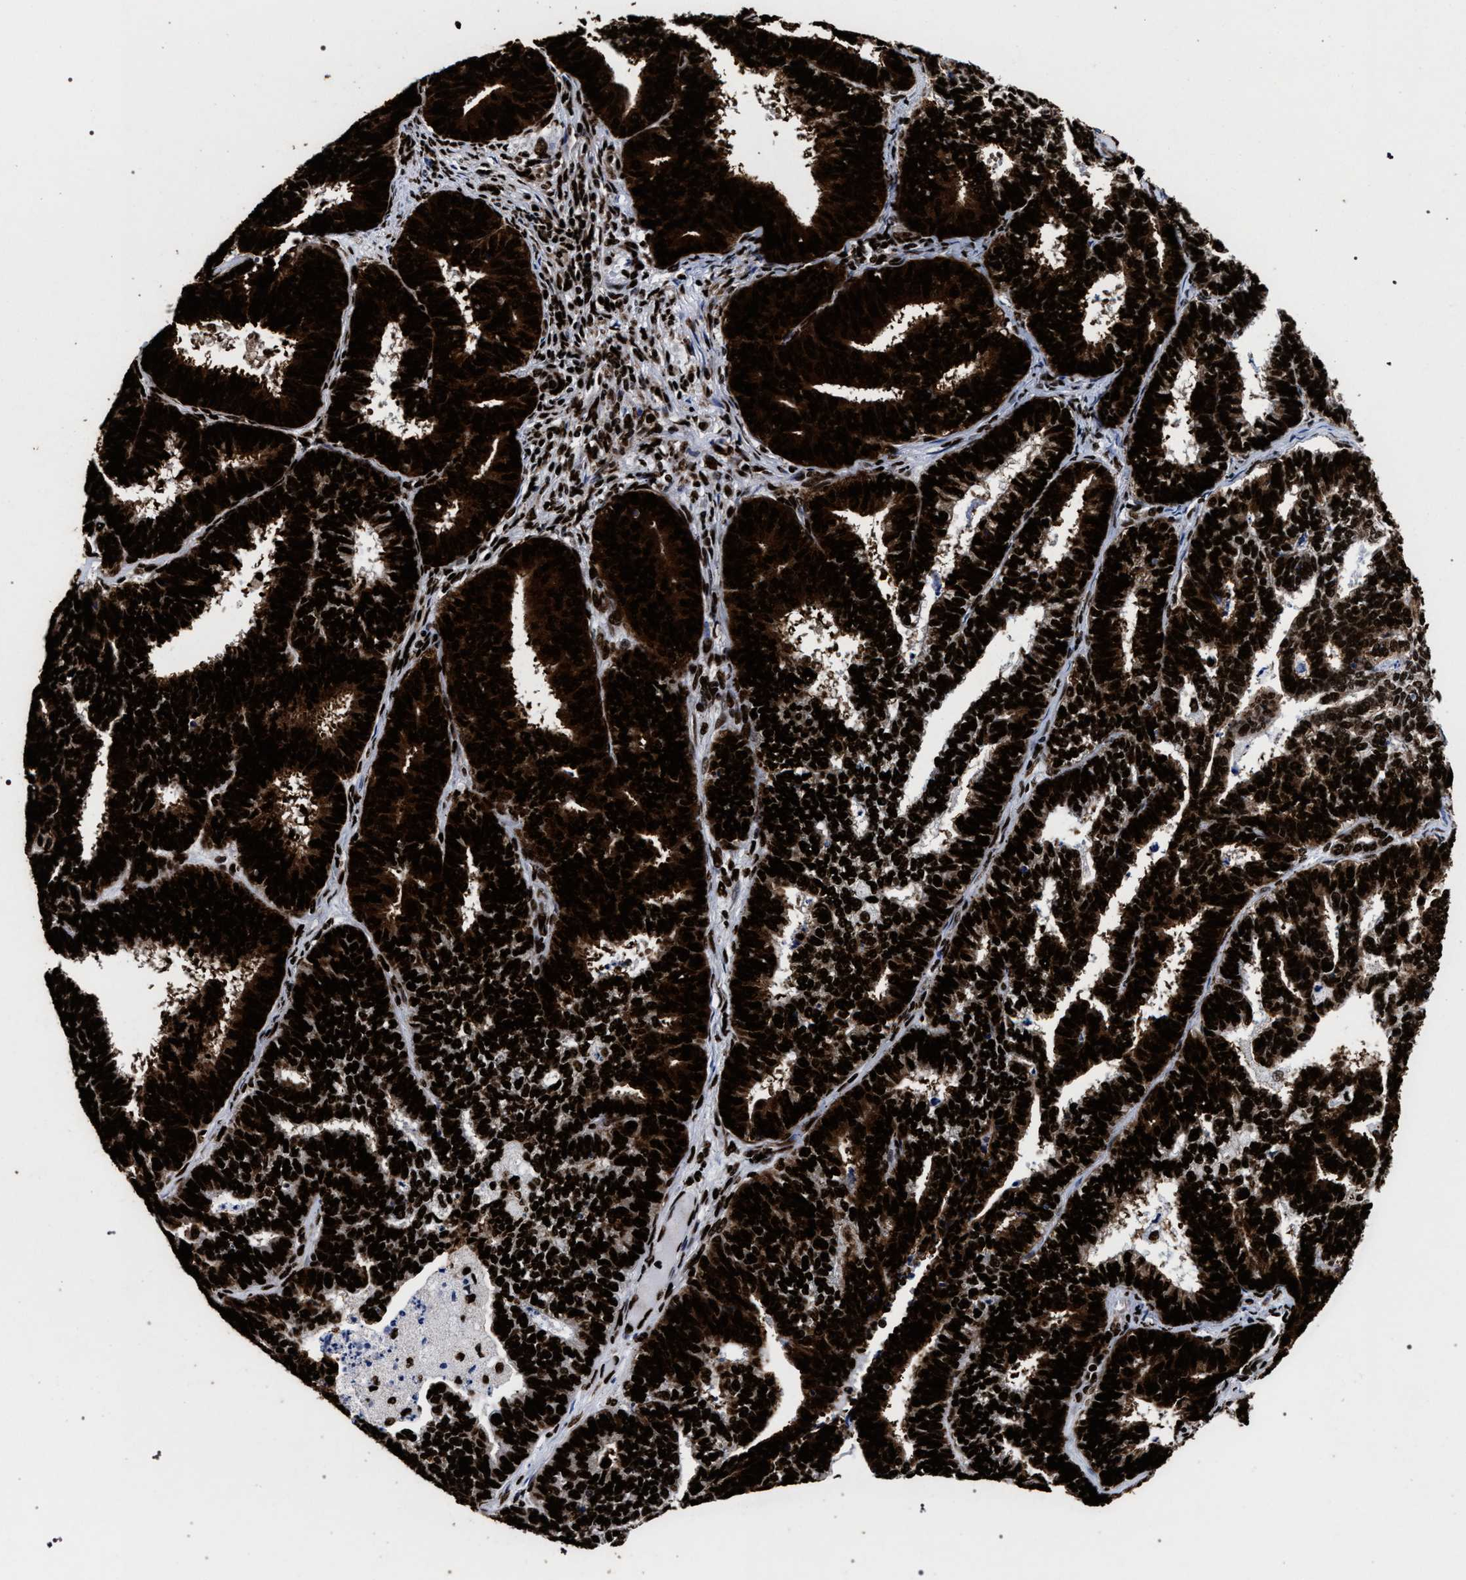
{"staining": {"intensity": "strong", "quantity": ">75%", "location": "cytoplasmic/membranous,nuclear"}, "tissue": "endometrial cancer", "cell_type": "Tumor cells", "image_type": "cancer", "snomed": [{"axis": "morphology", "description": "Adenocarcinoma, NOS"}, {"axis": "topography", "description": "Endometrium"}], "caption": "Protein analysis of adenocarcinoma (endometrial) tissue demonstrates strong cytoplasmic/membranous and nuclear expression in approximately >75% of tumor cells. The protein of interest is shown in brown color, while the nuclei are stained blue.", "gene": "HNRNPA1", "patient": {"sex": "female", "age": 70}}